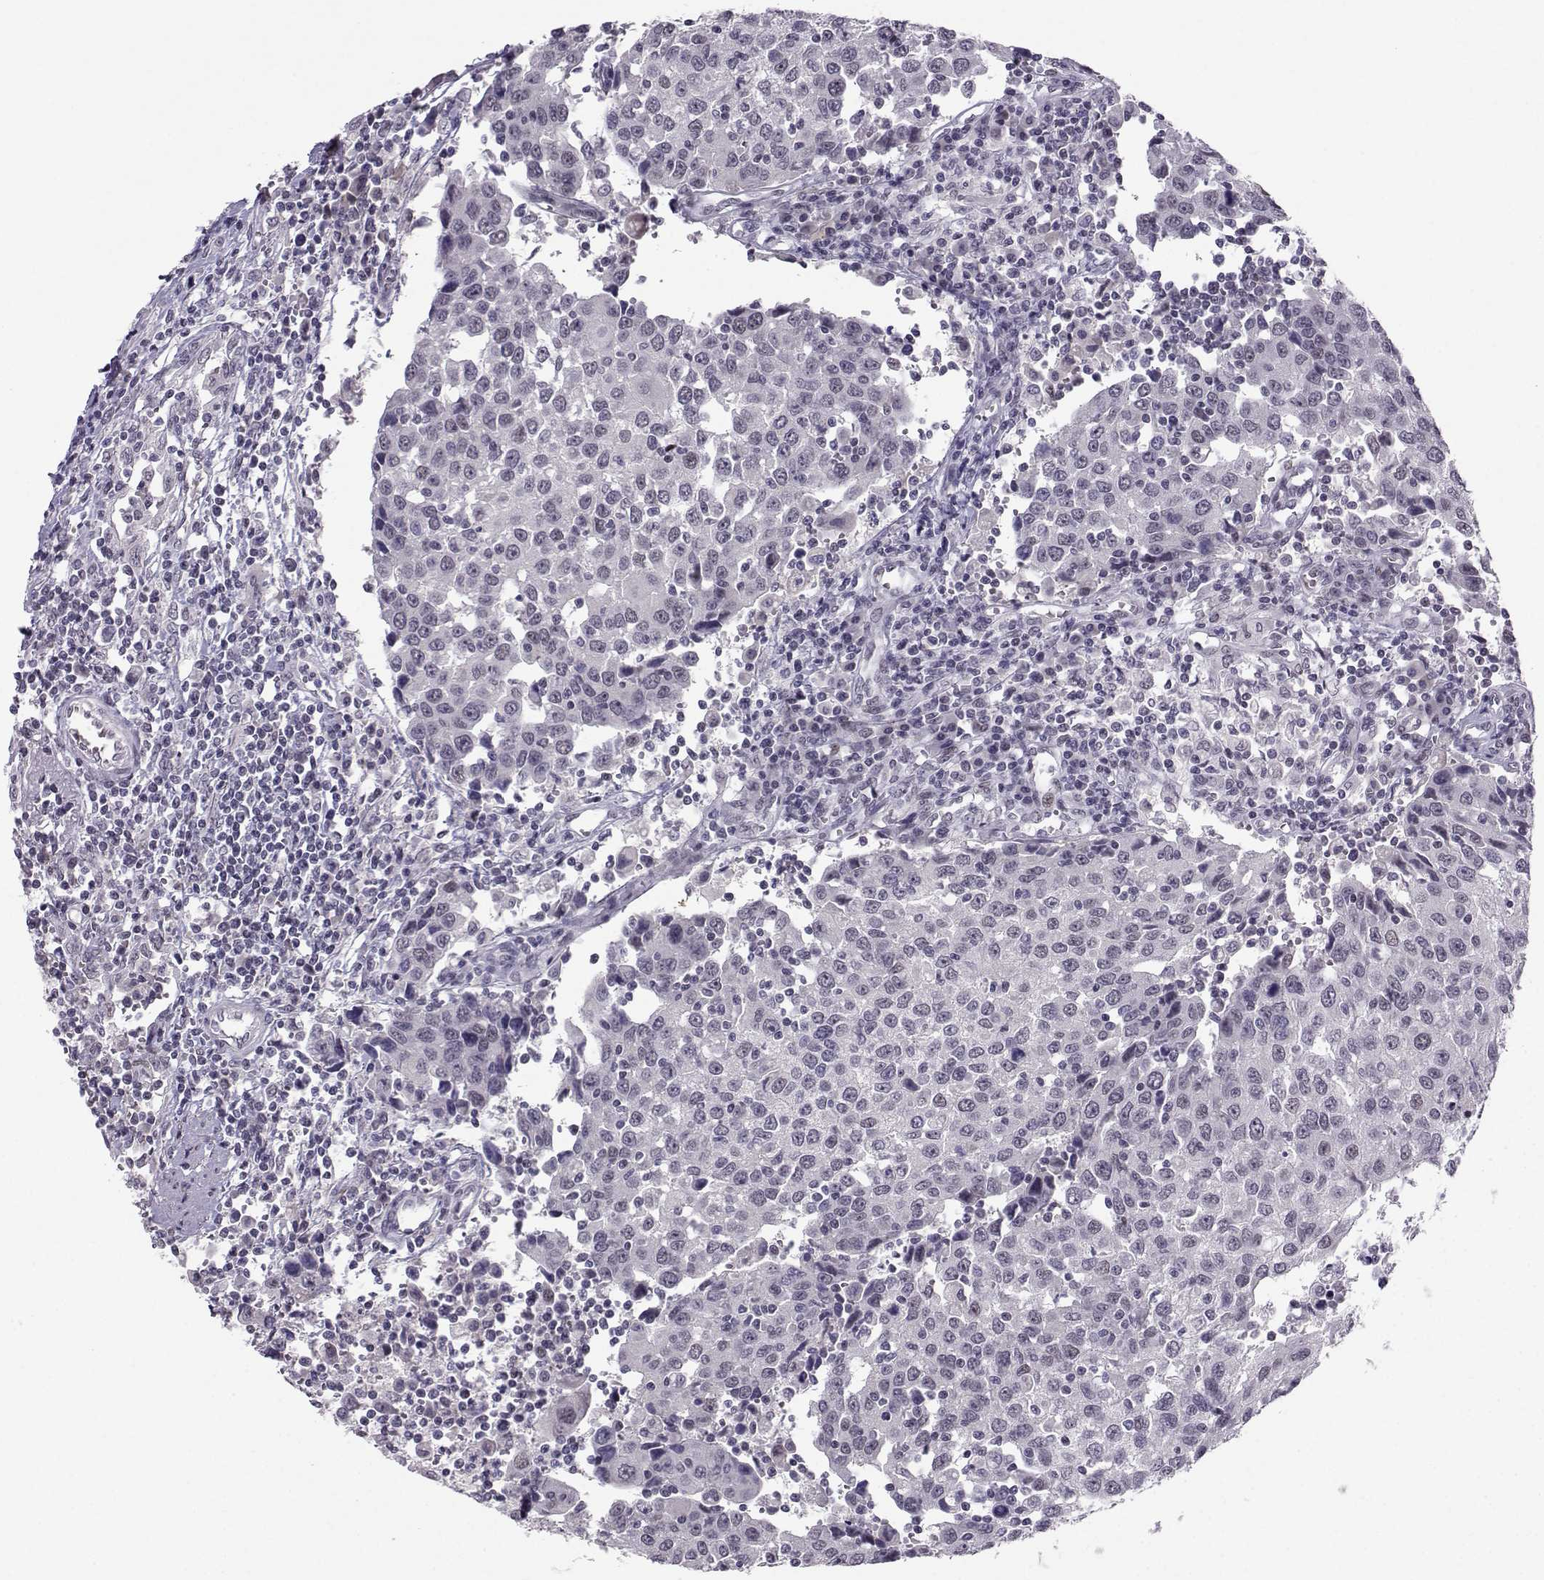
{"staining": {"intensity": "negative", "quantity": "none", "location": "none"}, "tissue": "urothelial cancer", "cell_type": "Tumor cells", "image_type": "cancer", "snomed": [{"axis": "morphology", "description": "Urothelial carcinoma, High grade"}, {"axis": "topography", "description": "Urinary bladder"}], "caption": "Tumor cells show no significant protein positivity in urothelial cancer.", "gene": "LIN28A", "patient": {"sex": "female", "age": 85}}